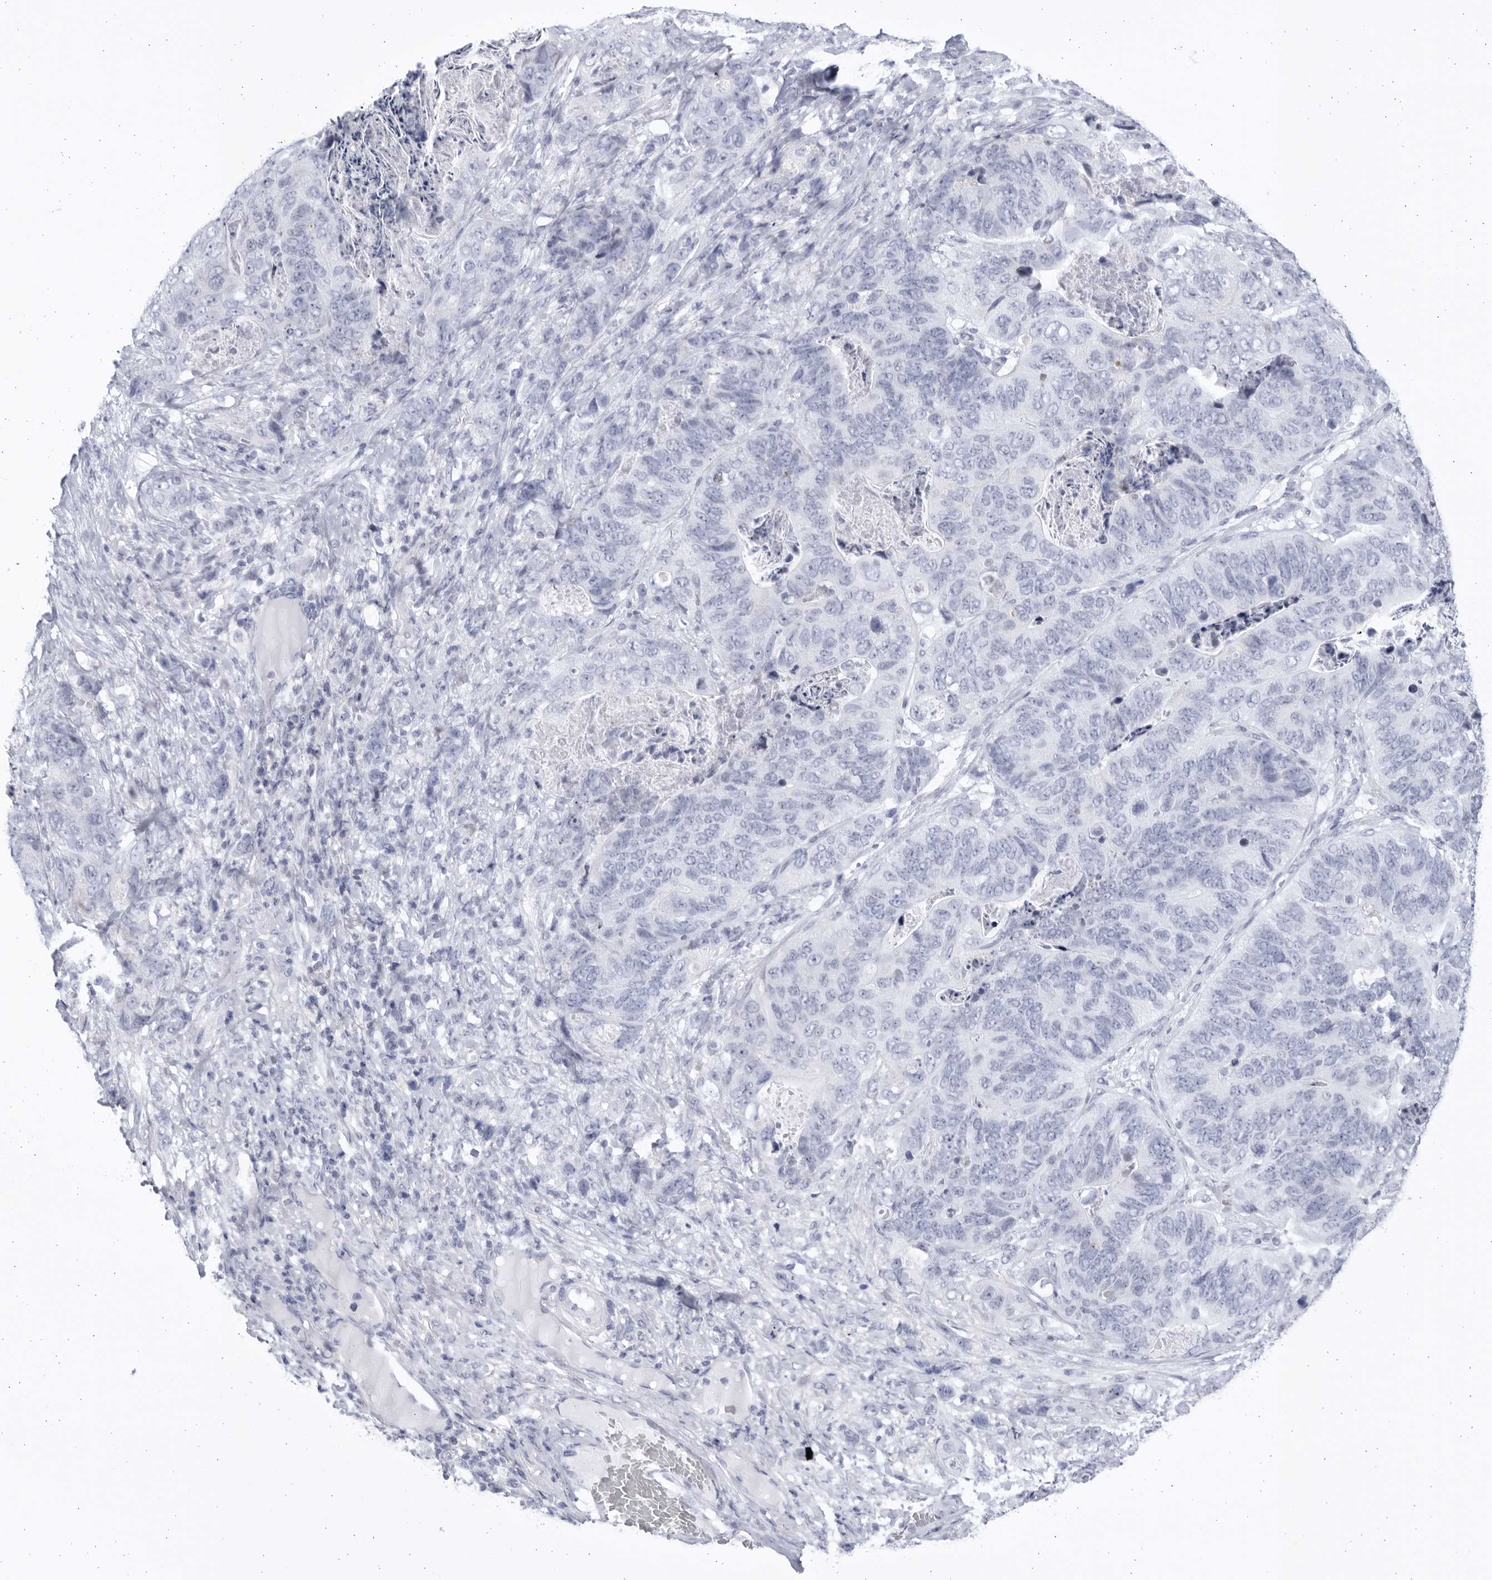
{"staining": {"intensity": "negative", "quantity": "none", "location": "none"}, "tissue": "stomach cancer", "cell_type": "Tumor cells", "image_type": "cancer", "snomed": [{"axis": "morphology", "description": "Normal tissue, NOS"}, {"axis": "morphology", "description": "Adenocarcinoma, NOS"}, {"axis": "topography", "description": "Stomach"}], "caption": "DAB immunohistochemical staining of adenocarcinoma (stomach) demonstrates no significant positivity in tumor cells.", "gene": "CCDC181", "patient": {"sex": "female", "age": 89}}